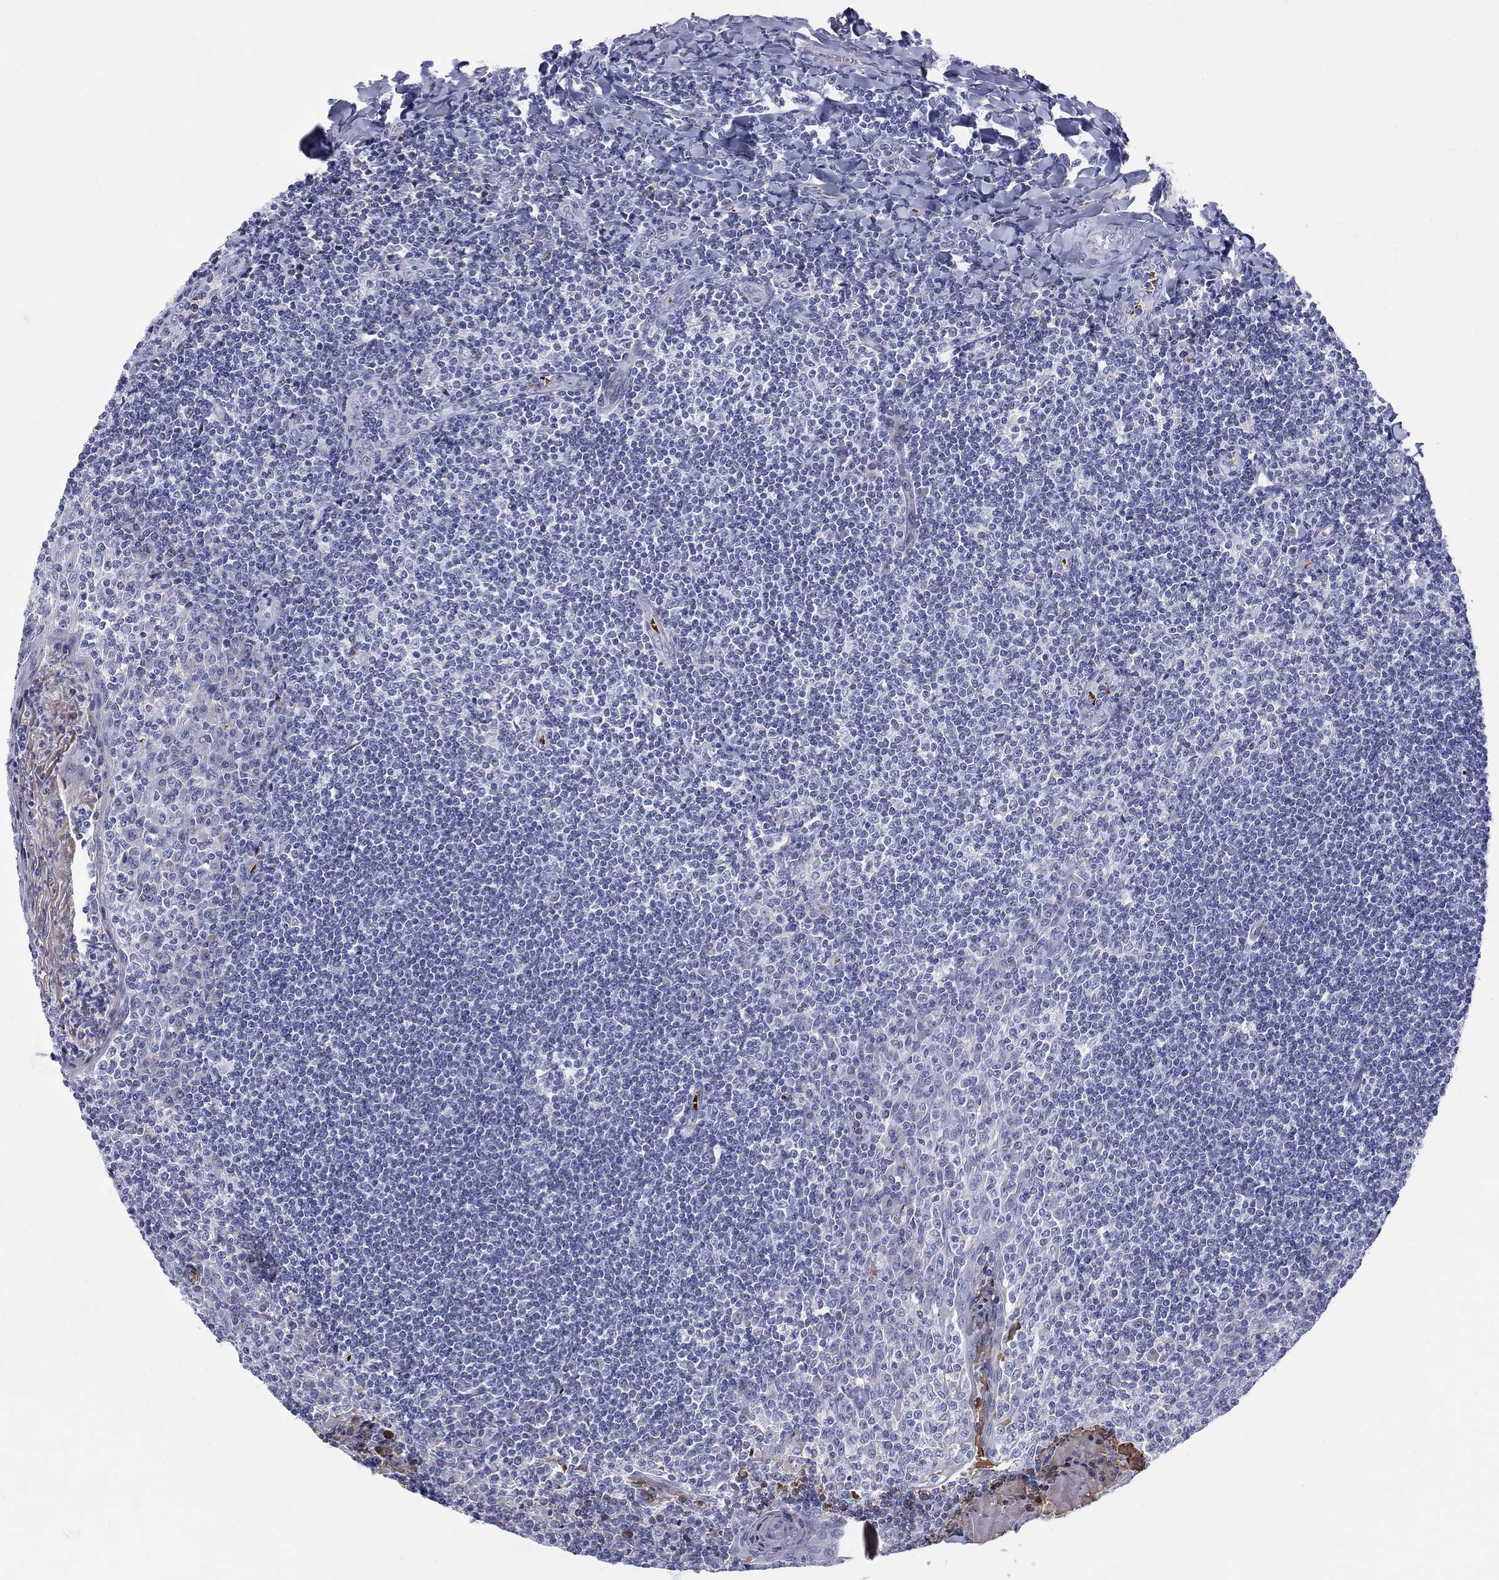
{"staining": {"intensity": "negative", "quantity": "none", "location": "none"}, "tissue": "tonsil", "cell_type": "Germinal center cells", "image_type": "normal", "snomed": [{"axis": "morphology", "description": "Normal tissue, NOS"}, {"axis": "topography", "description": "Tonsil"}], "caption": "Protein analysis of unremarkable tonsil exhibits no significant expression in germinal center cells. (Stains: DAB (3,3'-diaminobenzidine) IHC with hematoxylin counter stain, Microscopy: brightfield microscopy at high magnification).", "gene": "HEATR4", "patient": {"sex": "female", "age": 12}}